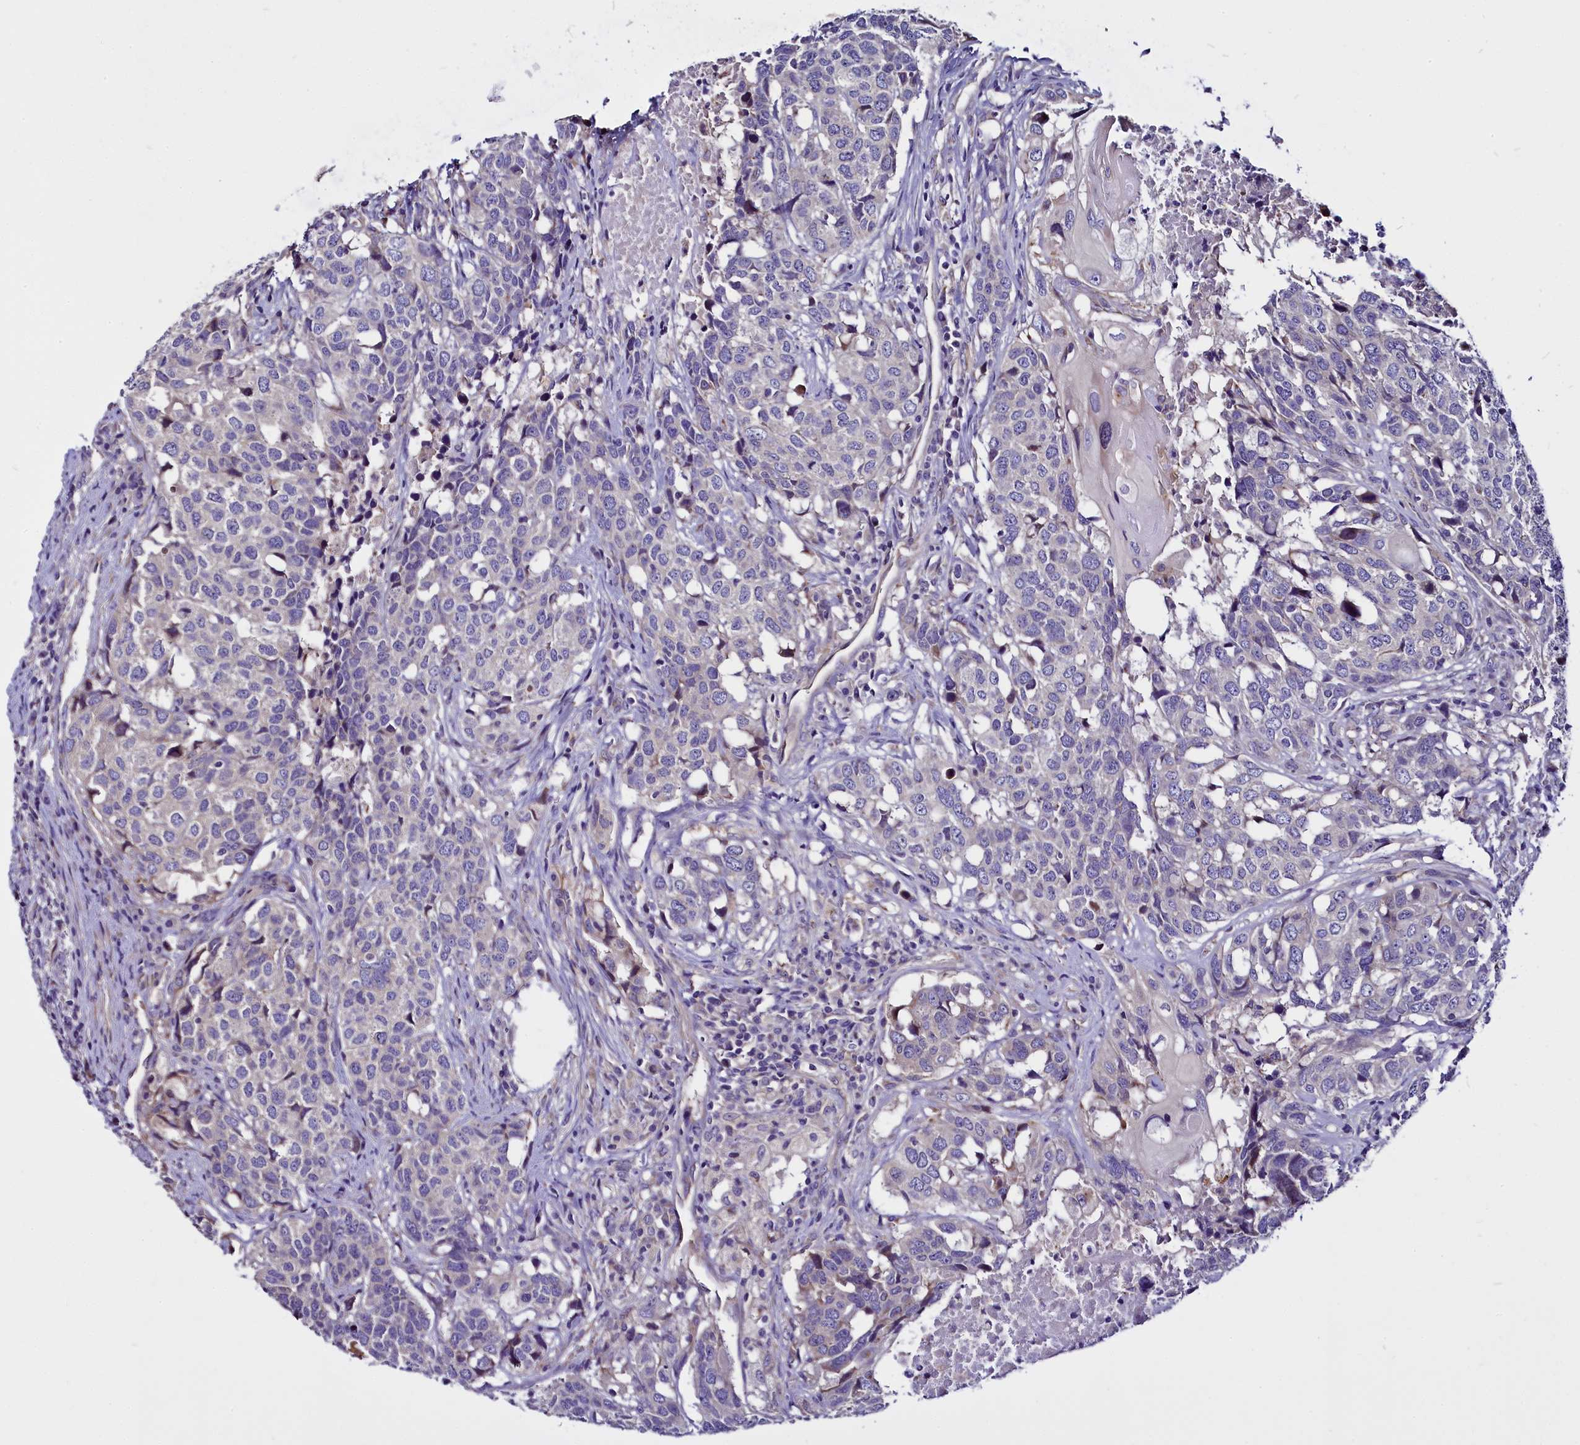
{"staining": {"intensity": "negative", "quantity": "none", "location": "none"}, "tissue": "head and neck cancer", "cell_type": "Tumor cells", "image_type": "cancer", "snomed": [{"axis": "morphology", "description": "Squamous cell carcinoma, NOS"}, {"axis": "topography", "description": "Head-Neck"}], "caption": "Tumor cells show no significant protein staining in squamous cell carcinoma (head and neck). The staining was performed using DAB (3,3'-diaminobenzidine) to visualize the protein expression in brown, while the nuclei were stained in blue with hematoxylin (Magnification: 20x).", "gene": "CEP170", "patient": {"sex": "male", "age": 66}}